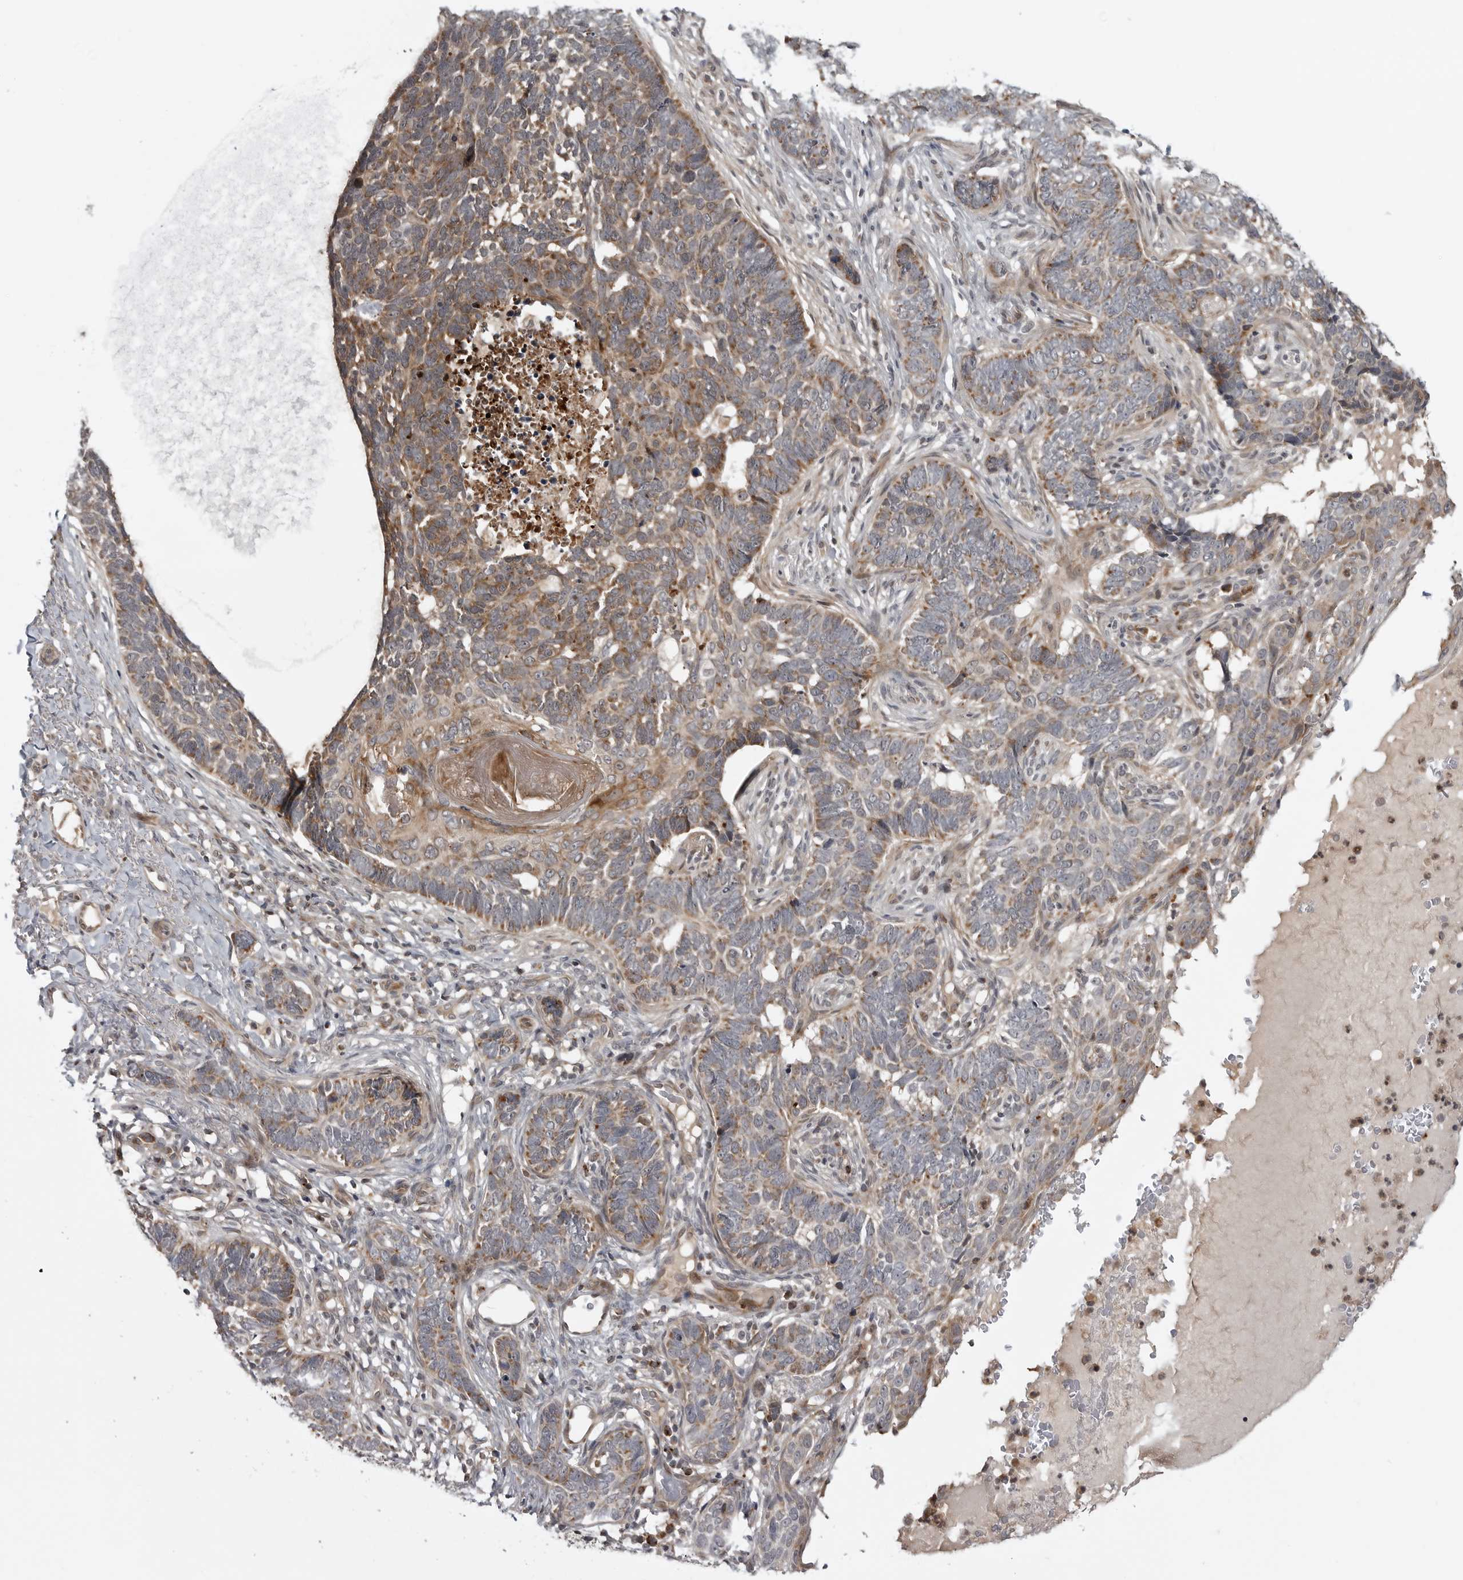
{"staining": {"intensity": "moderate", "quantity": ">75%", "location": "cytoplasmic/membranous"}, "tissue": "skin cancer", "cell_type": "Tumor cells", "image_type": "cancer", "snomed": [{"axis": "morphology", "description": "Normal tissue, NOS"}, {"axis": "morphology", "description": "Basal cell carcinoma"}, {"axis": "topography", "description": "Skin"}], "caption": "Immunohistochemistry histopathology image of neoplastic tissue: skin cancer (basal cell carcinoma) stained using immunohistochemistry reveals medium levels of moderate protein expression localized specifically in the cytoplasmic/membranous of tumor cells, appearing as a cytoplasmic/membranous brown color.", "gene": "FAAP100", "patient": {"sex": "male", "age": 77}}